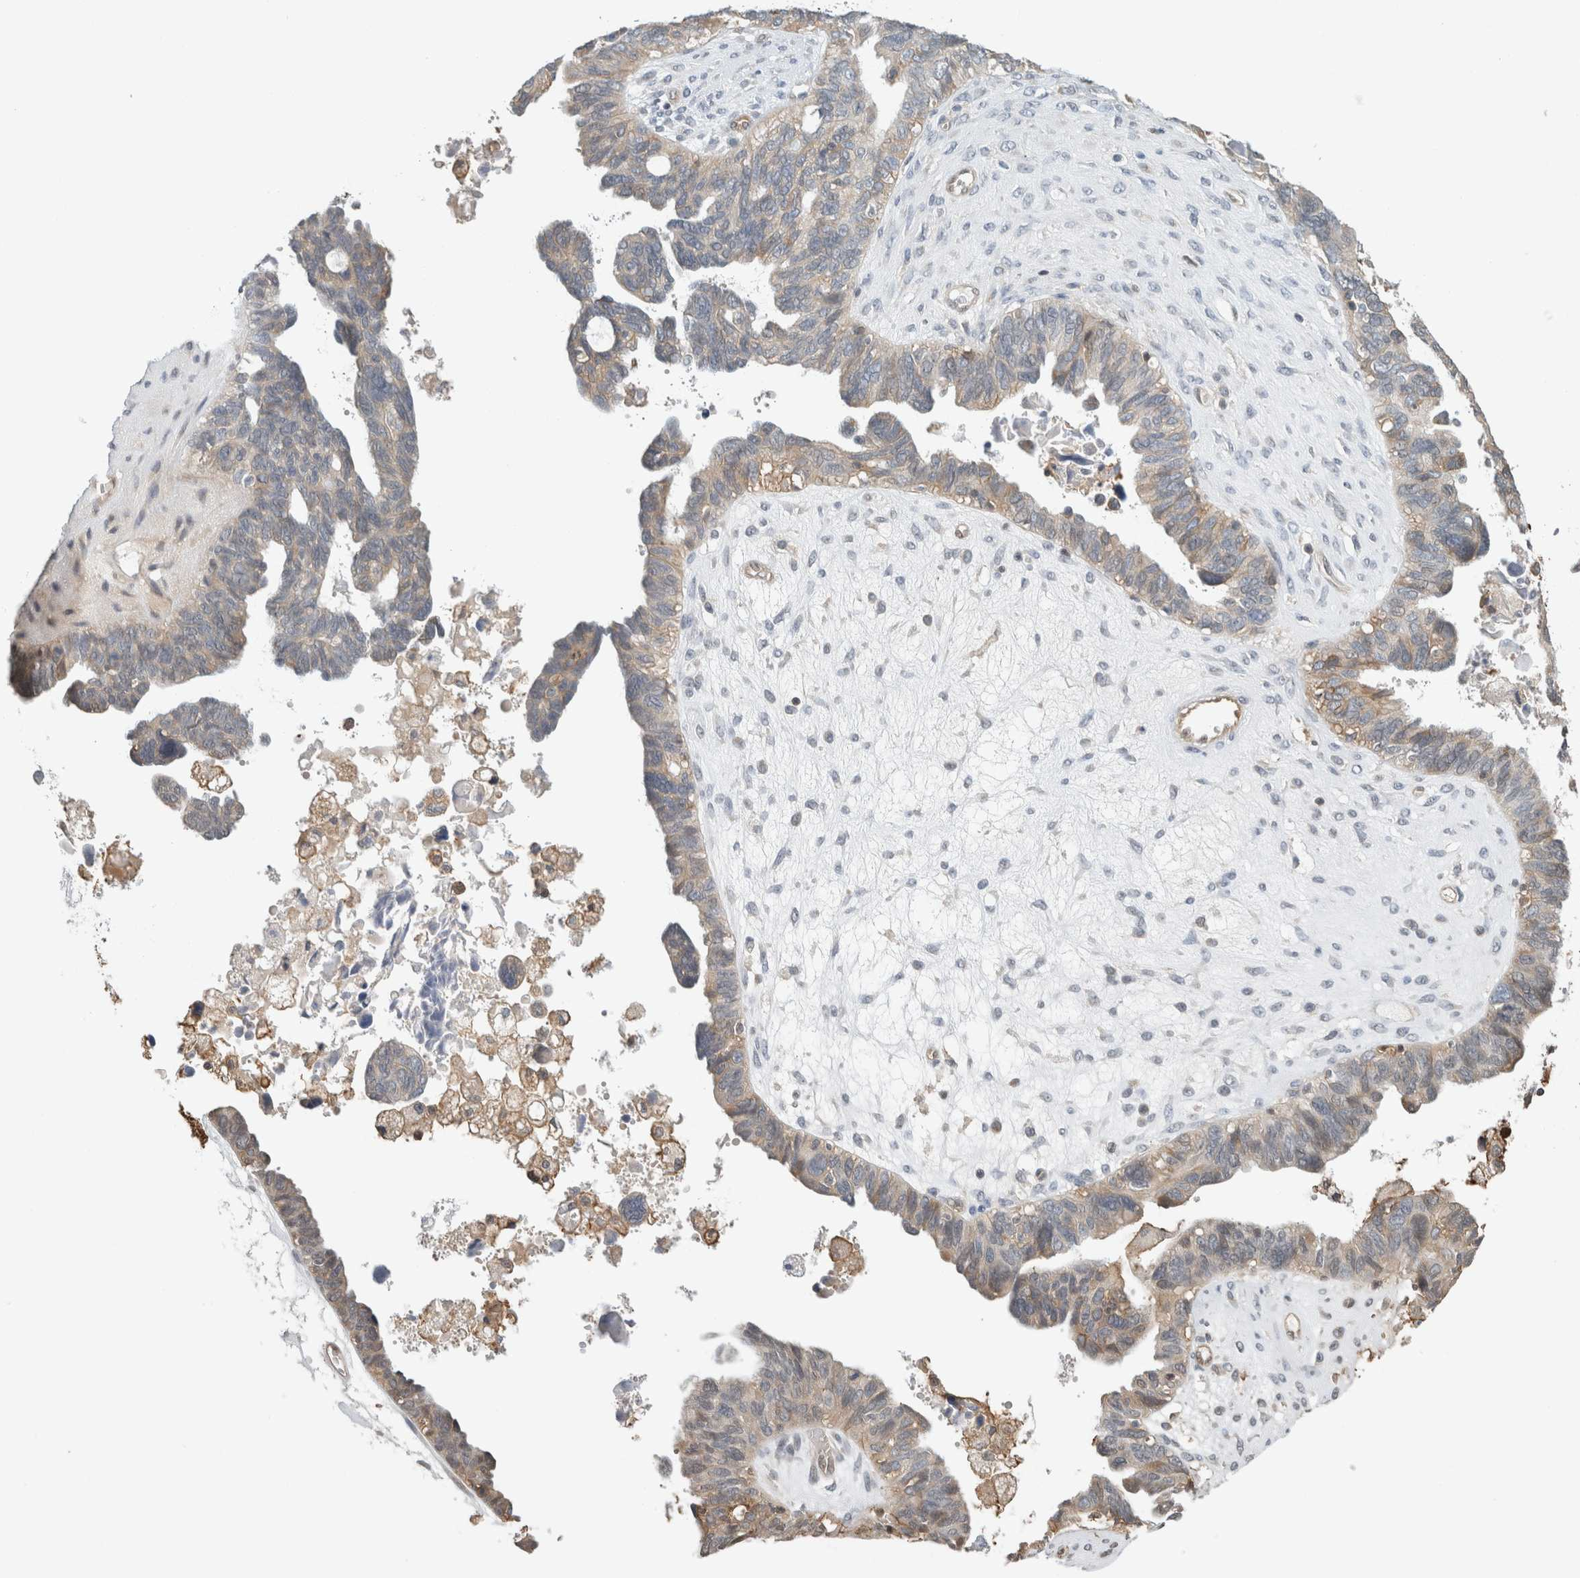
{"staining": {"intensity": "weak", "quantity": "25%-75%", "location": "cytoplasmic/membranous"}, "tissue": "ovarian cancer", "cell_type": "Tumor cells", "image_type": "cancer", "snomed": [{"axis": "morphology", "description": "Cystadenocarcinoma, serous, NOS"}, {"axis": "topography", "description": "Ovary"}], "caption": "Ovarian cancer (serous cystadenocarcinoma) stained with immunohistochemistry shows weak cytoplasmic/membranous staining in approximately 25%-75% of tumor cells. The protein is shown in brown color, while the nuclei are stained blue.", "gene": "PFDN4", "patient": {"sex": "female", "age": 79}}